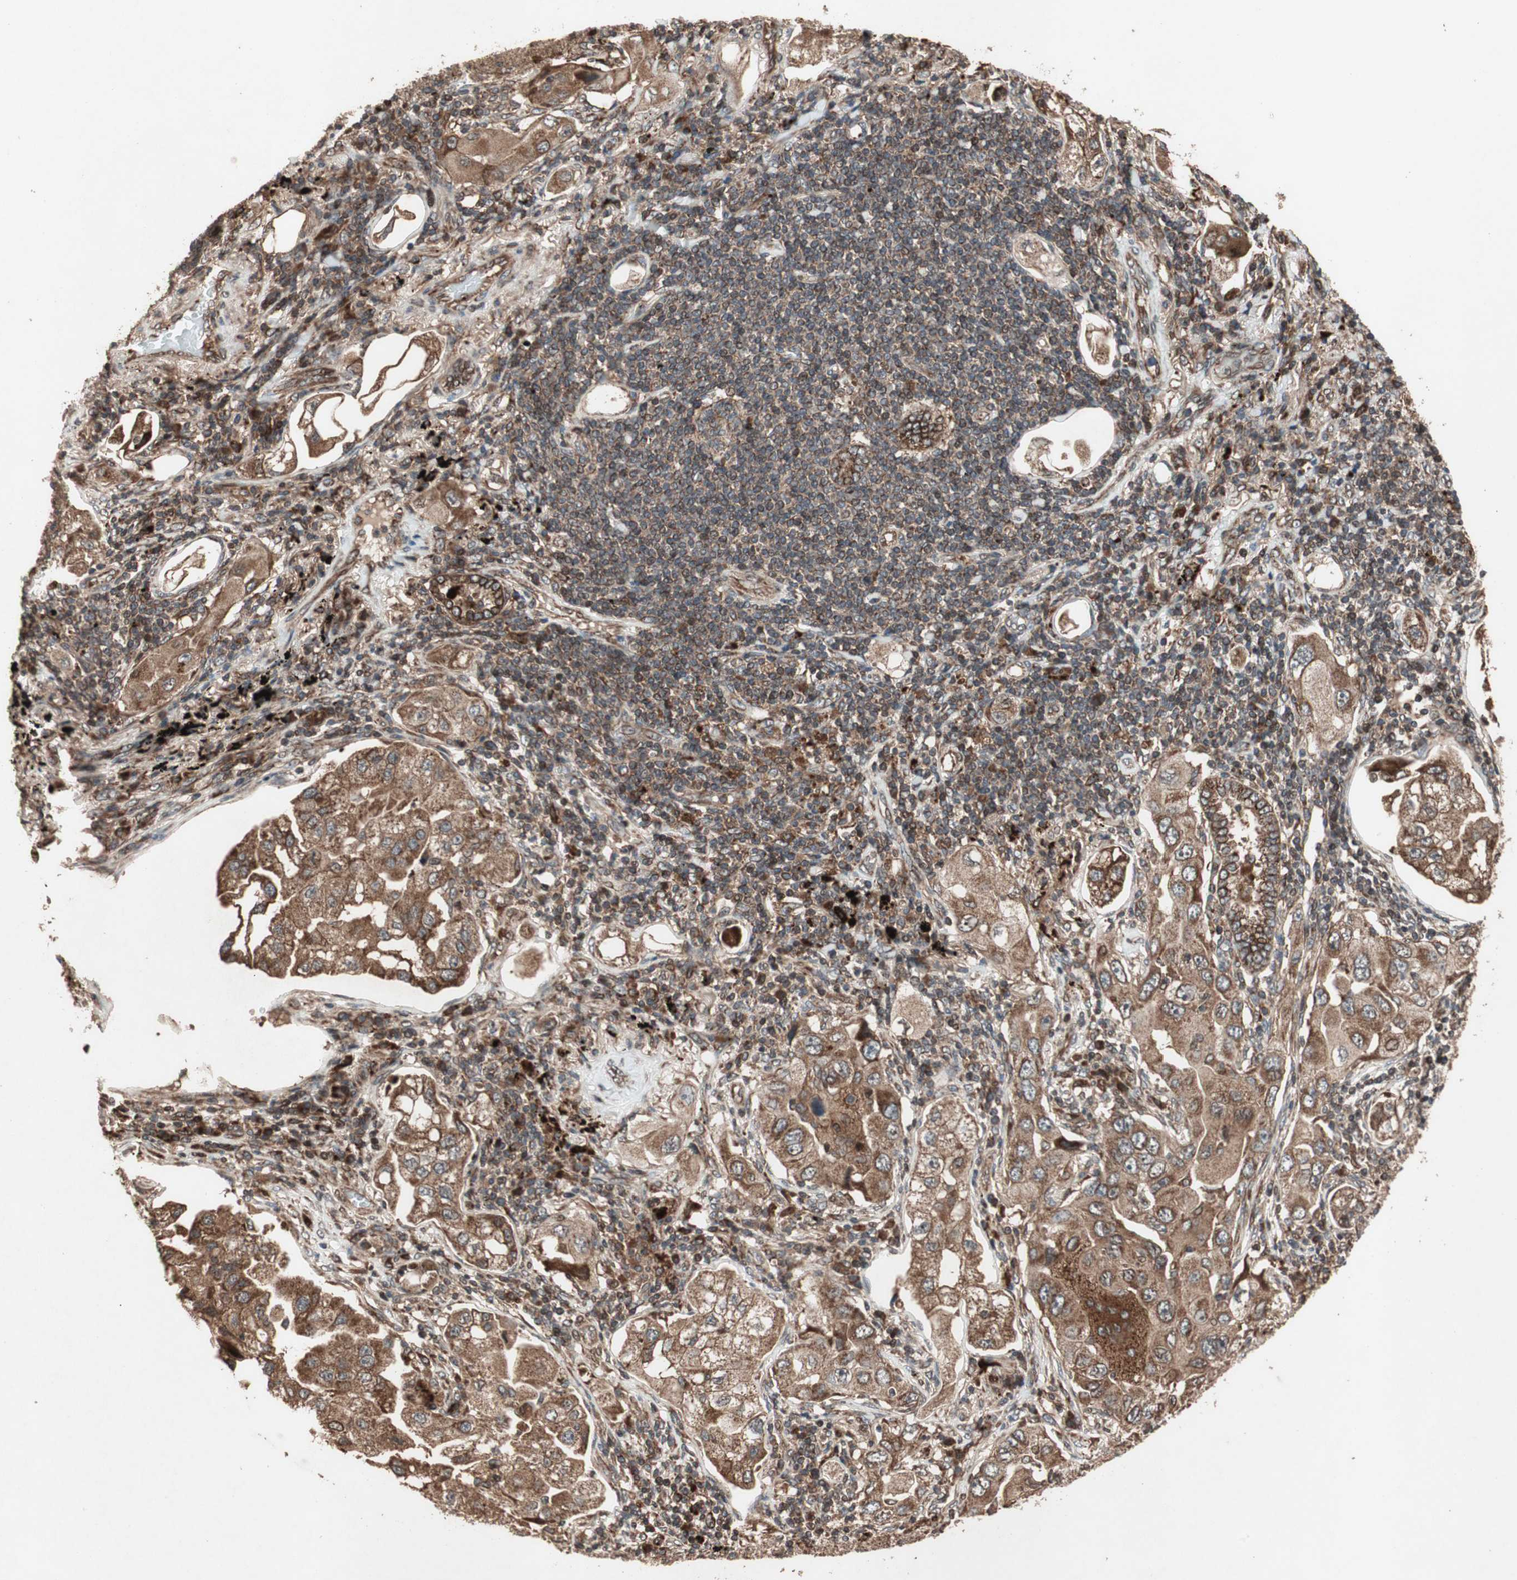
{"staining": {"intensity": "moderate", "quantity": ">75%", "location": "cytoplasmic/membranous"}, "tissue": "lung cancer", "cell_type": "Tumor cells", "image_type": "cancer", "snomed": [{"axis": "morphology", "description": "Adenocarcinoma, NOS"}, {"axis": "topography", "description": "Lung"}], "caption": "Immunohistochemistry (IHC) image of neoplastic tissue: lung cancer stained using IHC exhibits medium levels of moderate protein expression localized specifically in the cytoplasmic/membranous of tumor cells, appearing as a cytoplasmic/membranous brown color.", "gene": "RAB1A", "patient": {"sex": "female", "age": 65}}